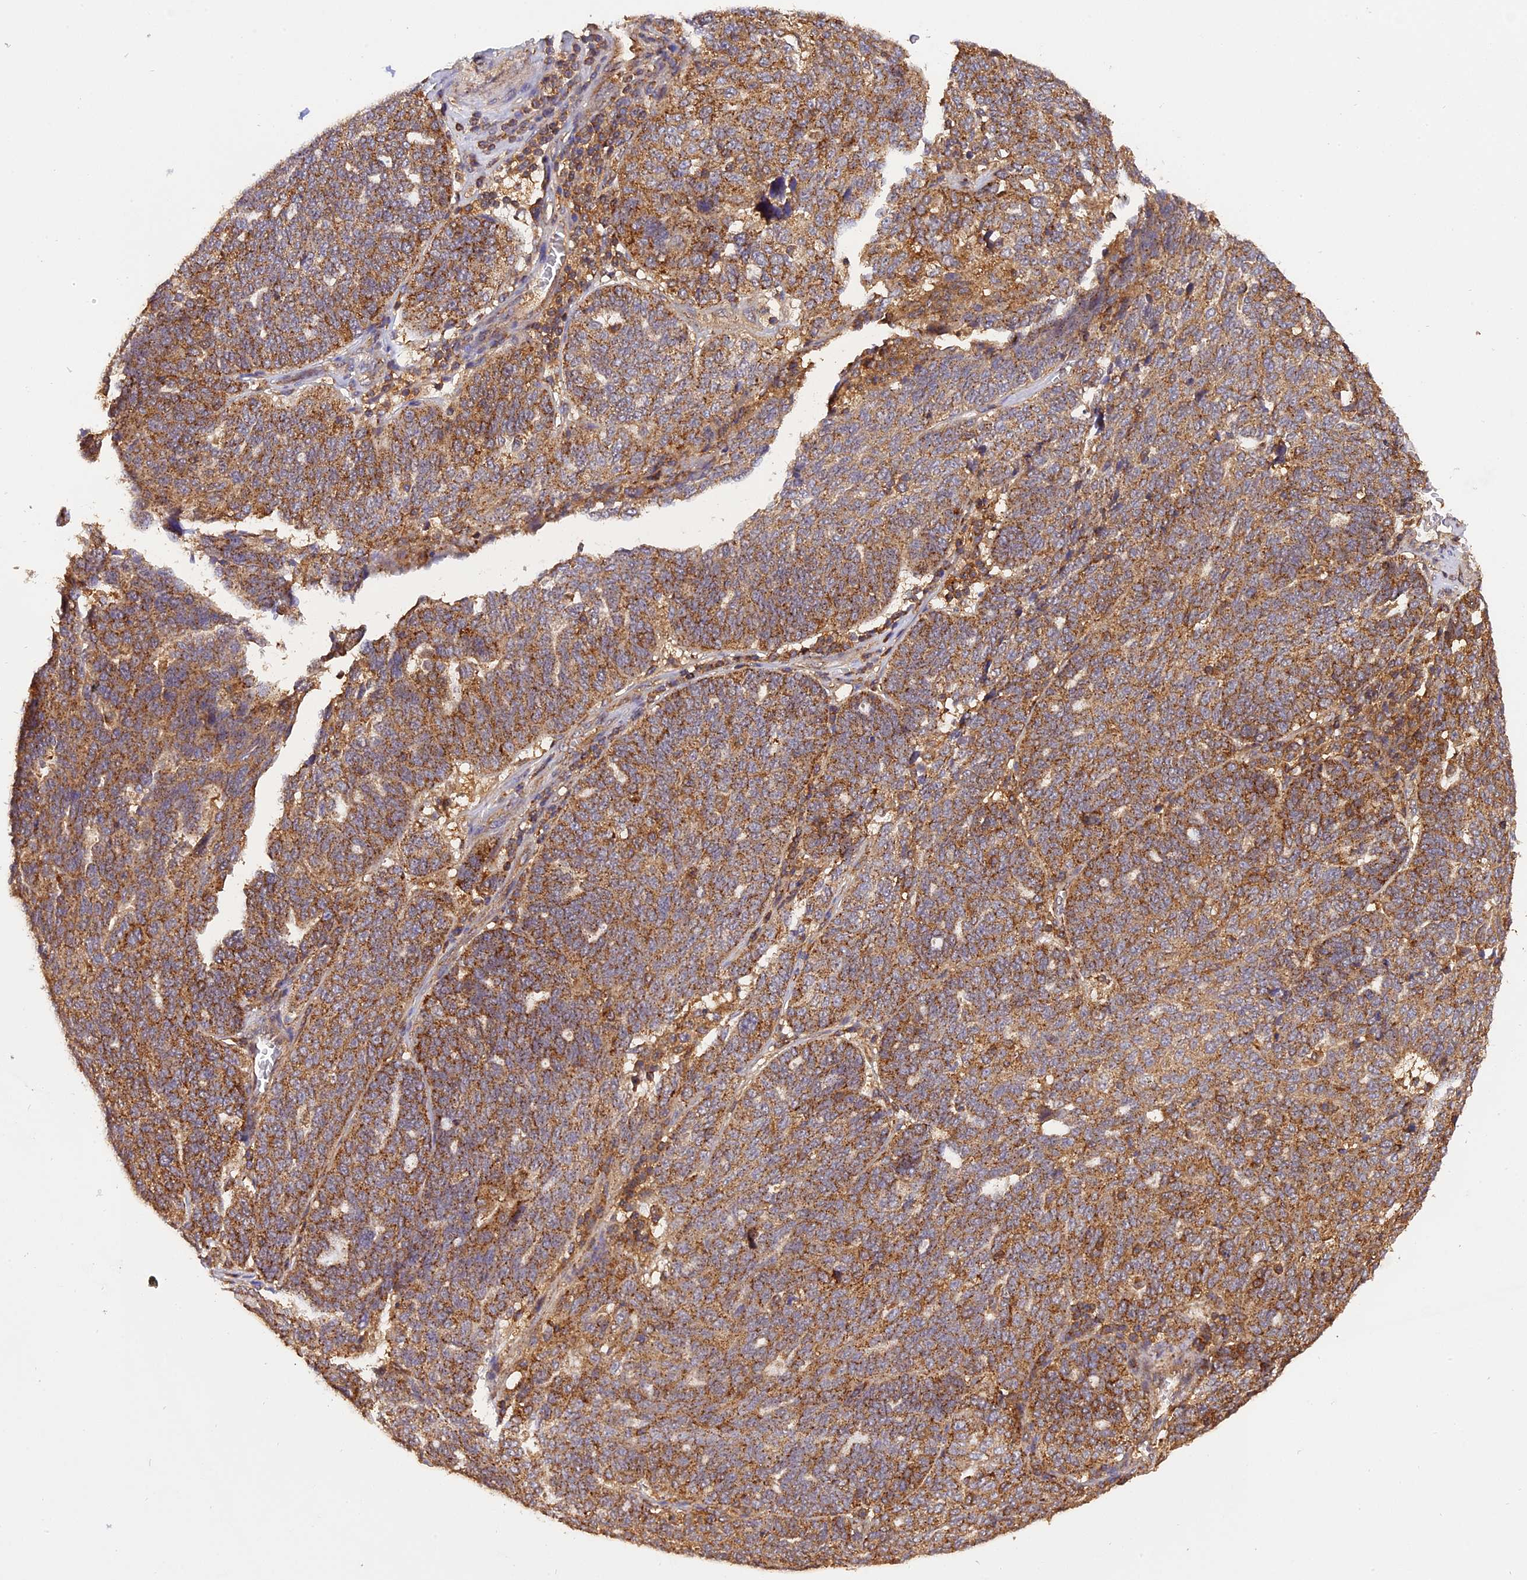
{"staining": {"intensity": "moderate", "quantity": ">75%", "location": "cytoplasmic/membranous"}, "tissue": "ovarian cancer", "cell_type": "Tumor cells", "image_type": "cancer", "snomed": [{"axis": "morphology", "description": "Cystadenocarcinoma, serous, NOS"}, {"axis": "topography", "description": "Ovary"}], "caption": "A brown stain labels moderate cytoplasmic/membranous expression of a protein in ovarian cancer tumor cells. Nuclei are stained in blue.", "gene": "PEX3", "patient": {"sex": "female", "age": 59}}